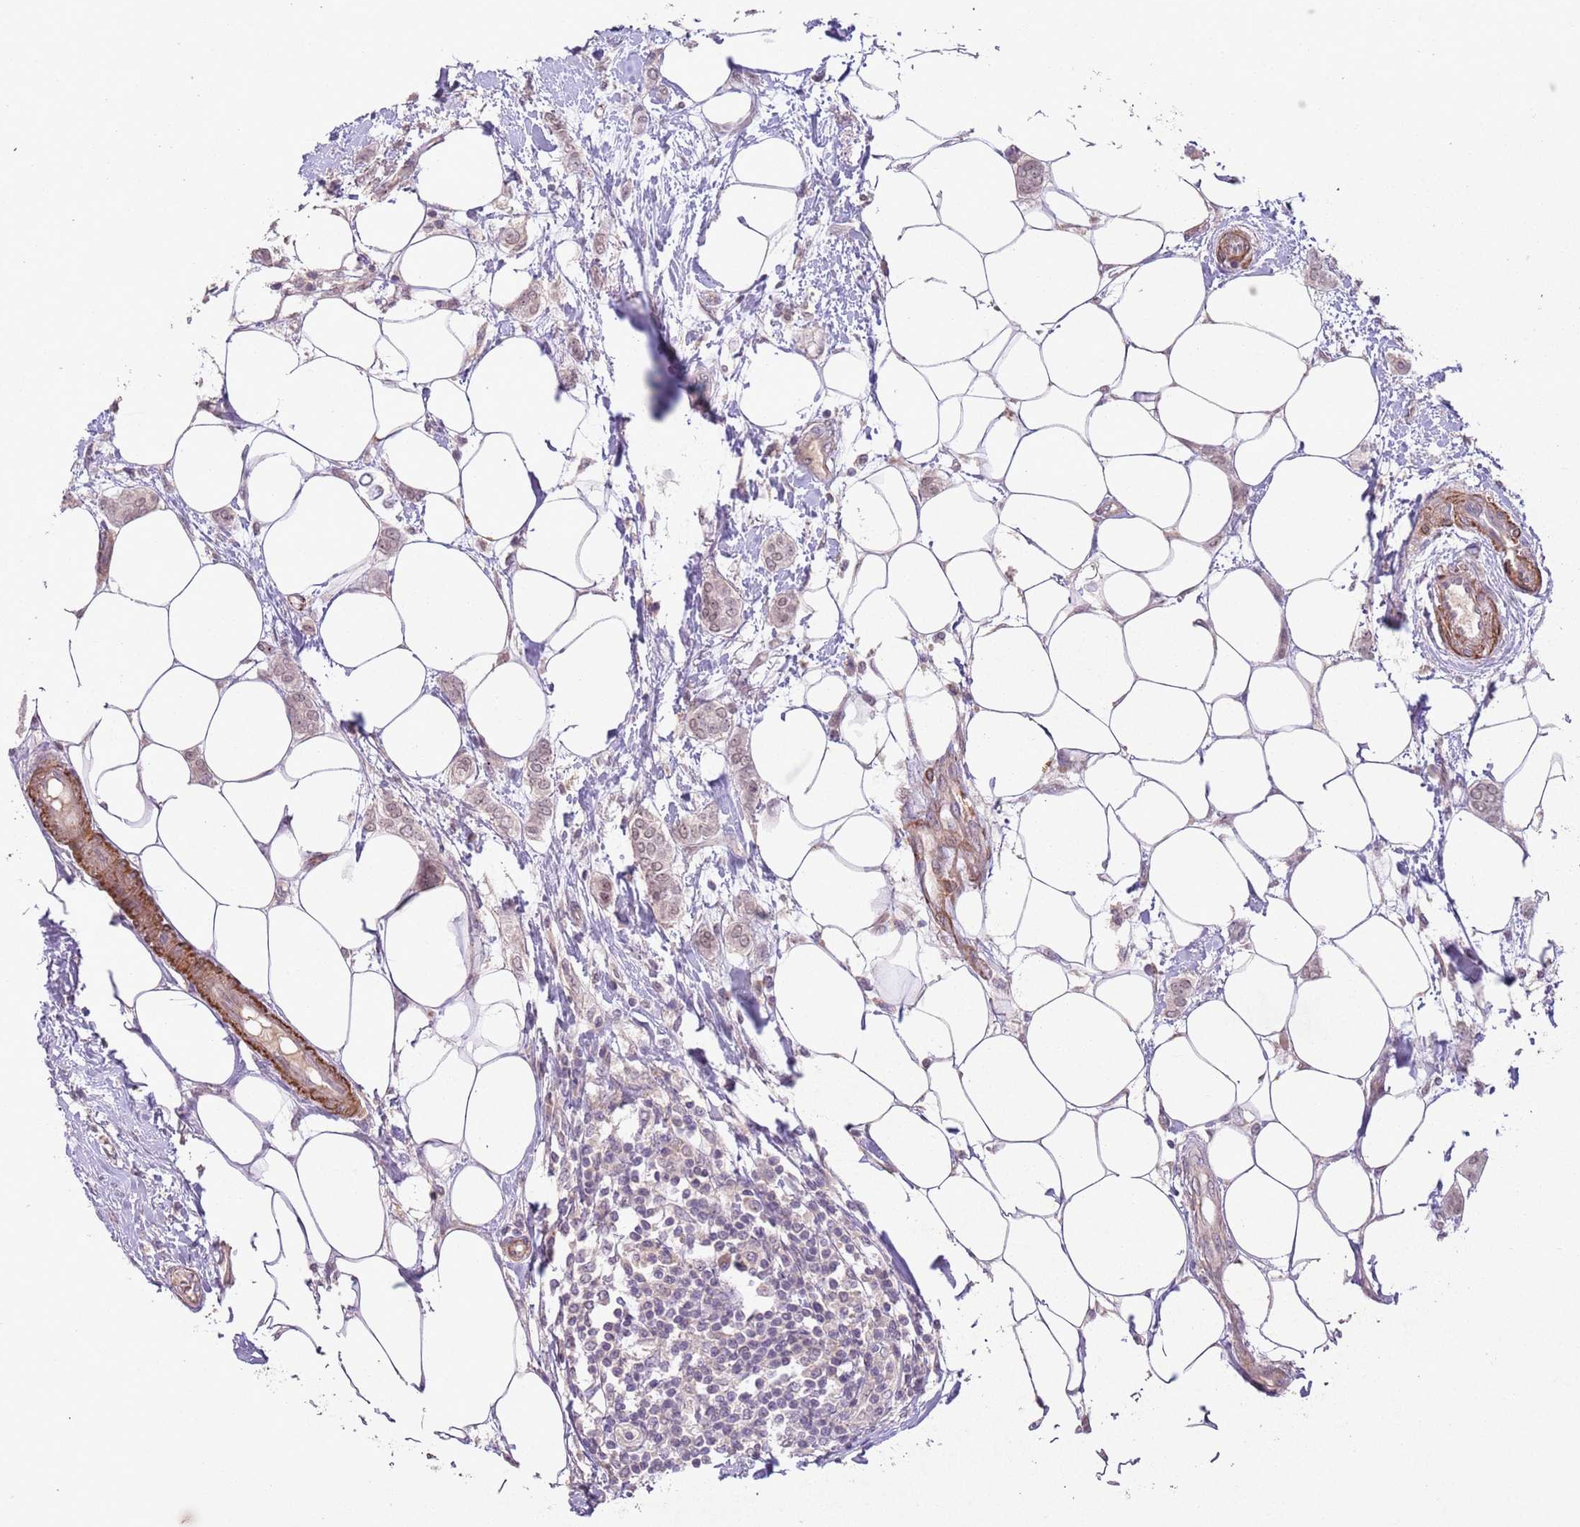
{"staining": {"intensity": "weak", "quantity": "25%-75%", "location": "nuclear"}, "tissue": "breast cancer", "cell_type": "Tumor cells", "image_type": "cancer", "snomed": [{"axis": "morphology", "description": "Duct carcinoma"}, {"axis": "topography", "description": "Breast"}], "caption": "High-power microscopy captured an IHC photomicrograph of infiltrating ductal carcinoma (breast), revealing weak nuclear expression in approximately 25%-75% of tumor cells. The protein is shown in brown color, while the nuclei are stained blue.", "gene": "CCNI", "patient": {"sex": "female", "age": 72}}